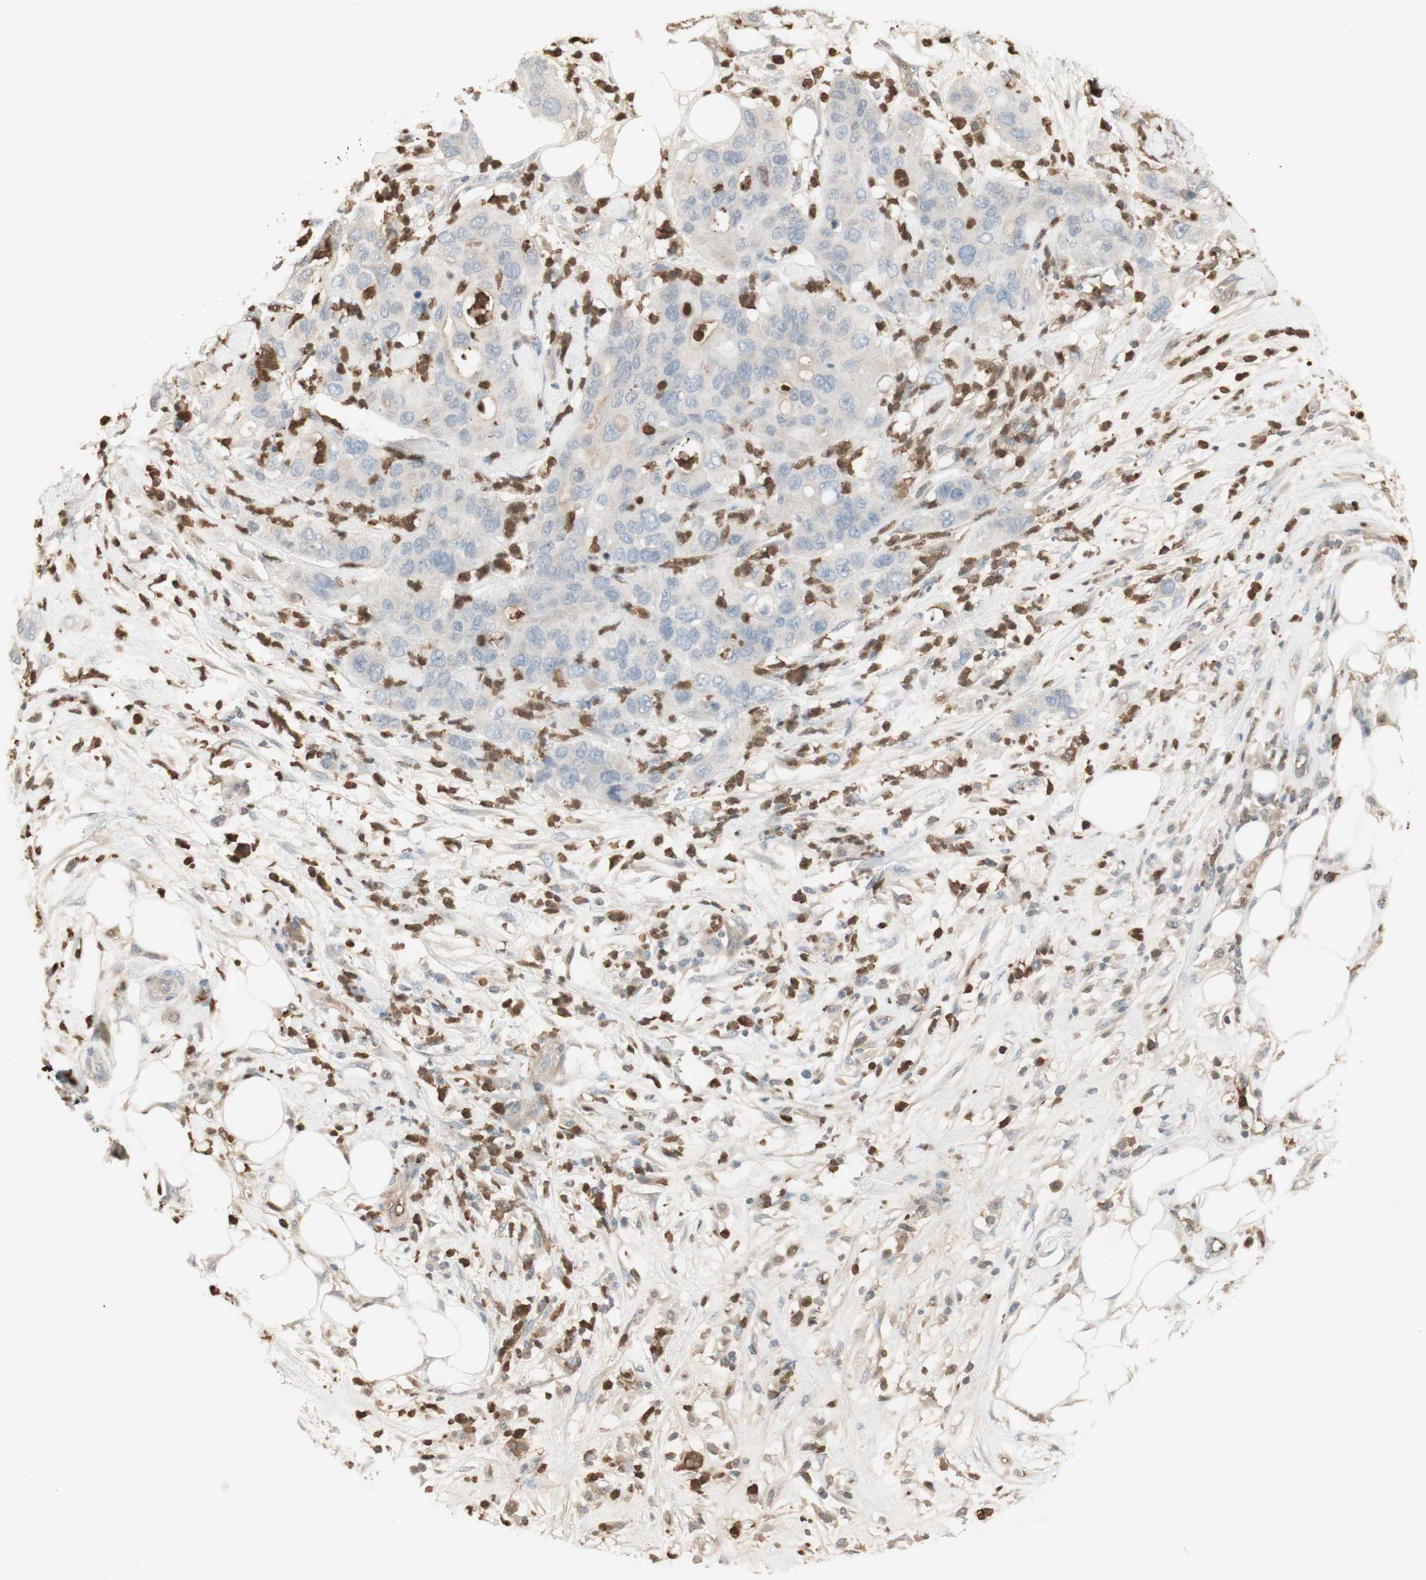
{"staining": {"intensity": "negative", "quantity": "none", "location": "none"}, "tissue": "pancreatic cancer", "cell_type": "Tumor cells", "image_type": "cancer", "snomed": [{"axis": "morphology", "description": "Adenocarcinoma, NOS"}, {"axis": "topography", "description": "Pancreas"}], "caption": "Pancreatic adenocarcinoma was stained to show a protein in brown. There is no significant staining in tumor cells.", "gene": "NID1", "patient": {"sex": "female", "age": 71}}